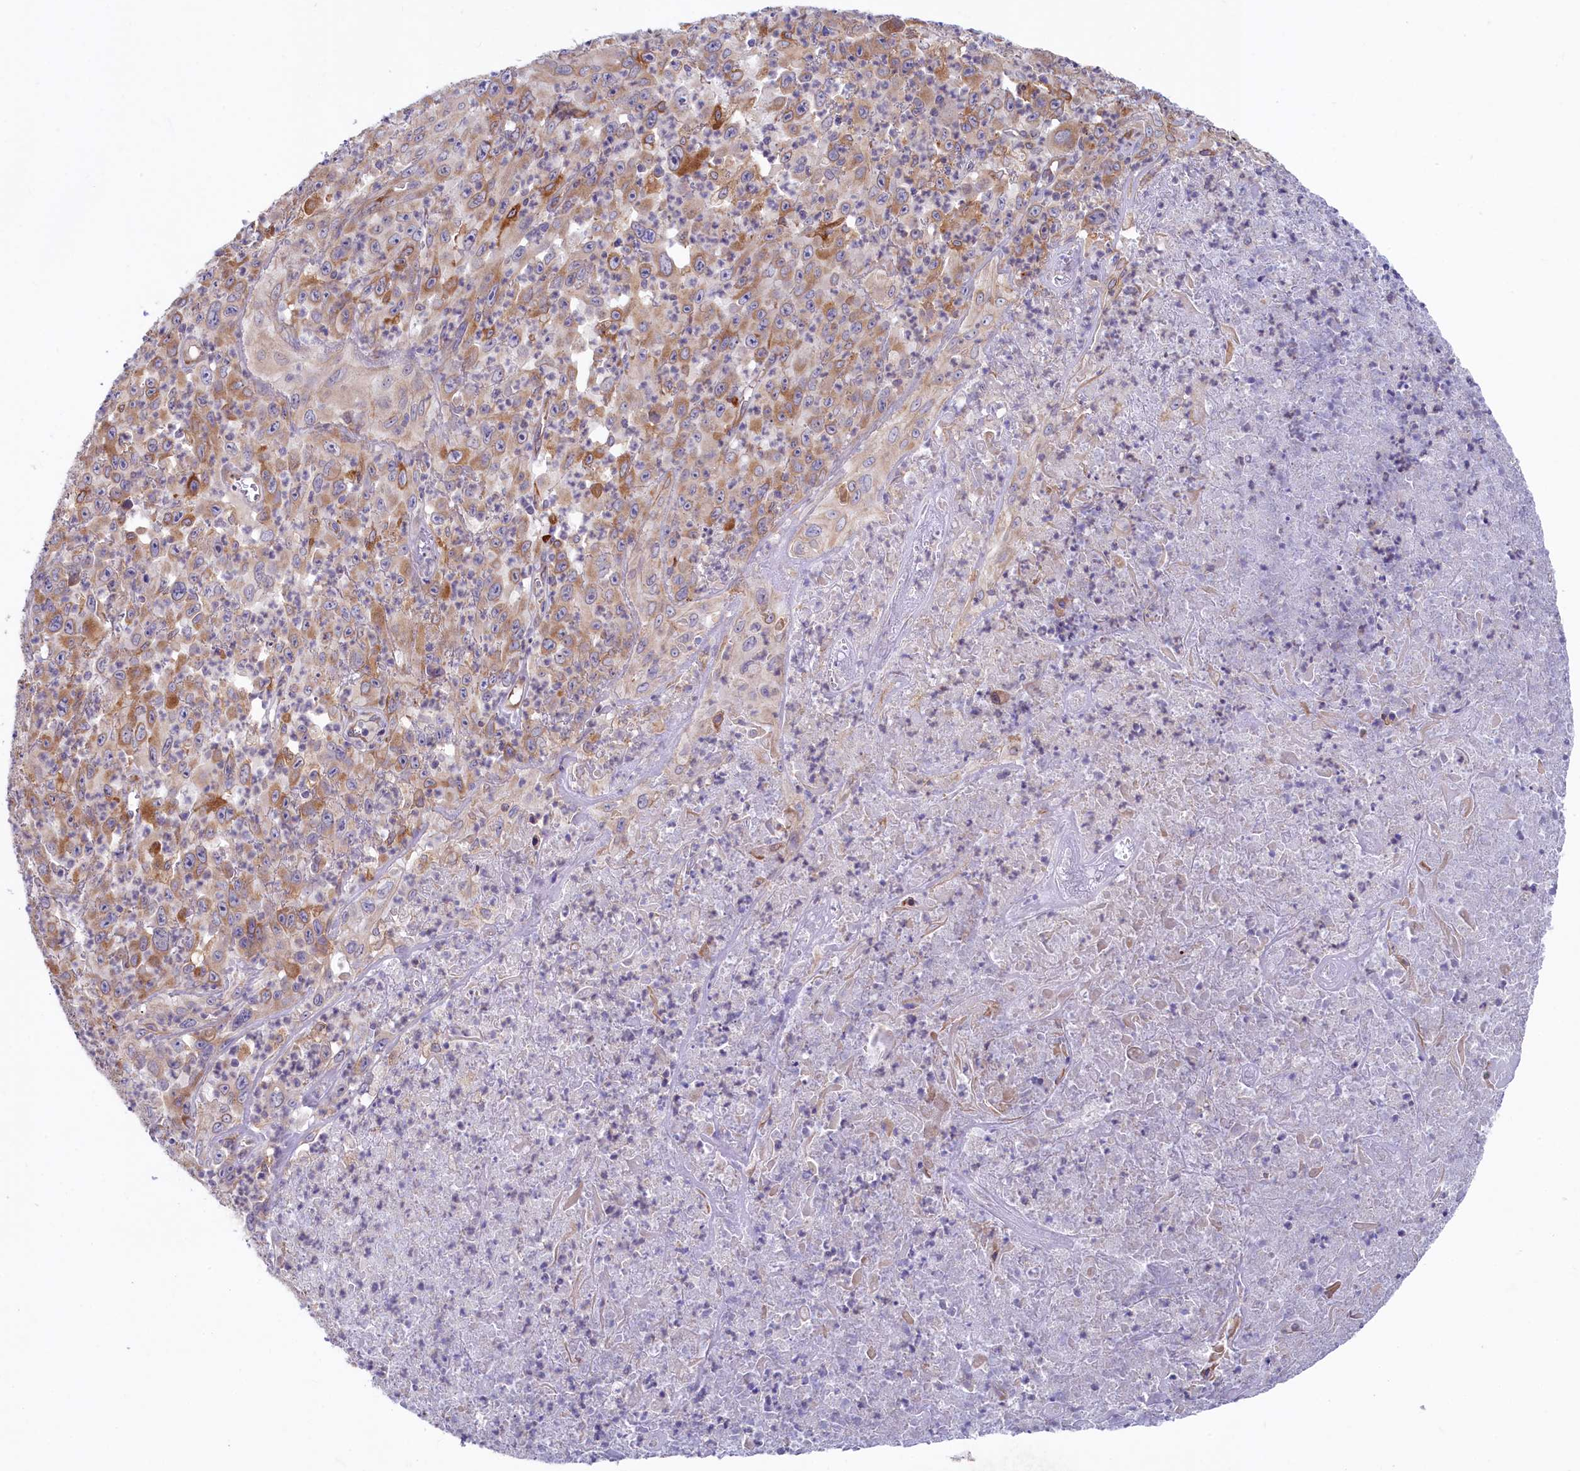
{"staining": {"intensity": "strong", "quantity": ">75%", "location": "cytoplasmic/membranous"}, "tissue": "melanoma", "cell_type": "Tumor cells", "image_type": "cancer", "snomed": [{"axis": "morphology", "description": "Malignant melanoma, Metastatic site"}, {"axis": "topography", "description": "Brain"}], "caption": "Melanoma stained for a protein (brown) shows strong cytoplasmic/membranous positive expression in about >75% of tumor cells.", "gene": "CHID1", "patient": {"sex": "female", "age": 53}}